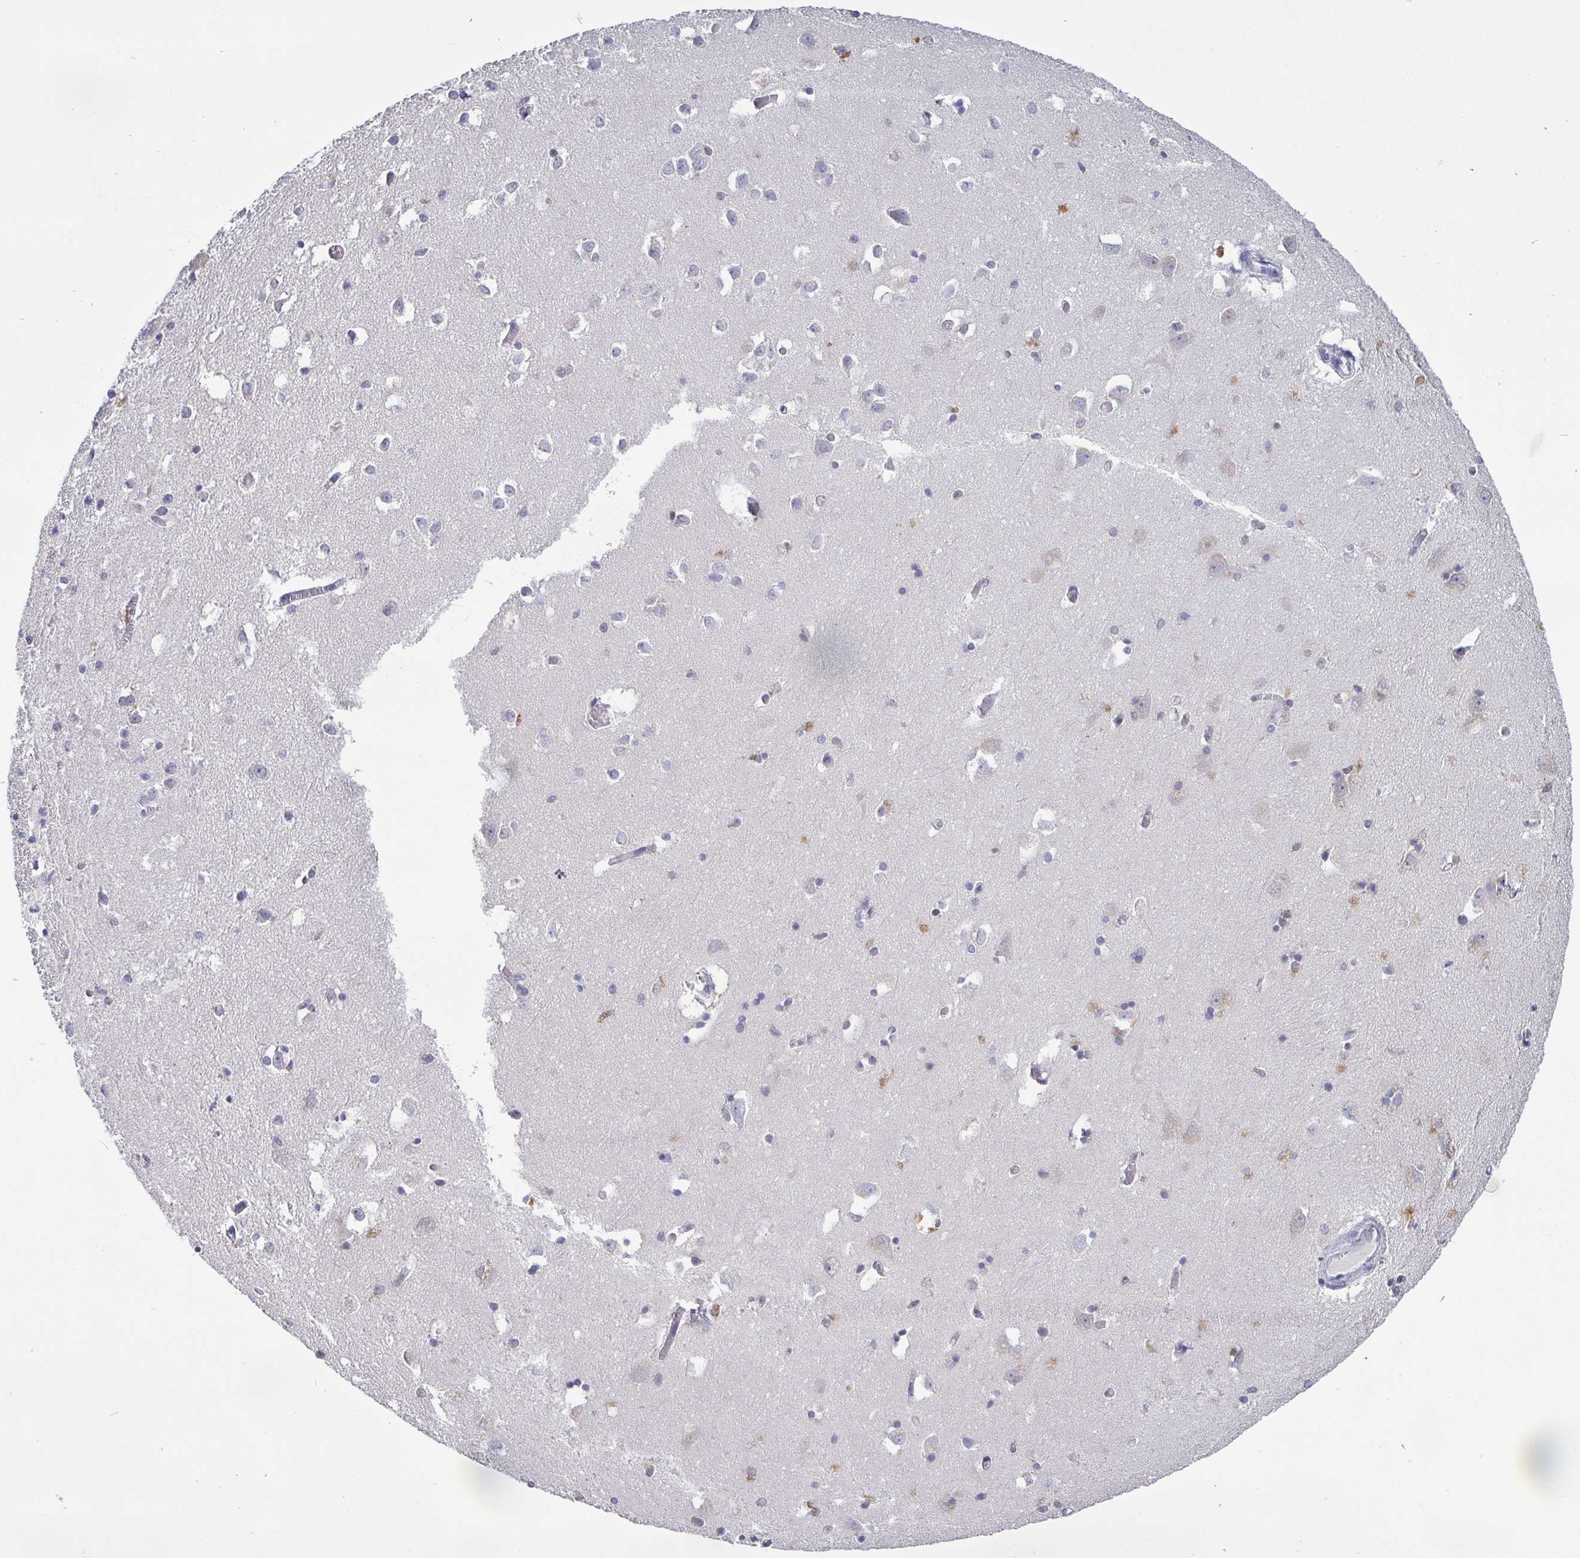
{"staining": {"intensity": "moderate", "quantity": "<25%", "location": "cytoplasmic/membranous"}, "tissue": "caudate", "cell_type": "Glial cells", "image_type": "normal", "snomed": [{"axis": "morphology", "description": "Normal tissue, NOS"}, {"axis": "topography", "description": "Lateral ventricle wall"}, {"axis": "topography", "description": "Hippocampus"}], "caption": "A brown stain shows moderate cytoplasmic/membranous staining of a protein in glial cells of normal human caudate. Nuclei are stained in blue.", "gene": "IDH1", "patient": {"sex": "female", "age": 63}}